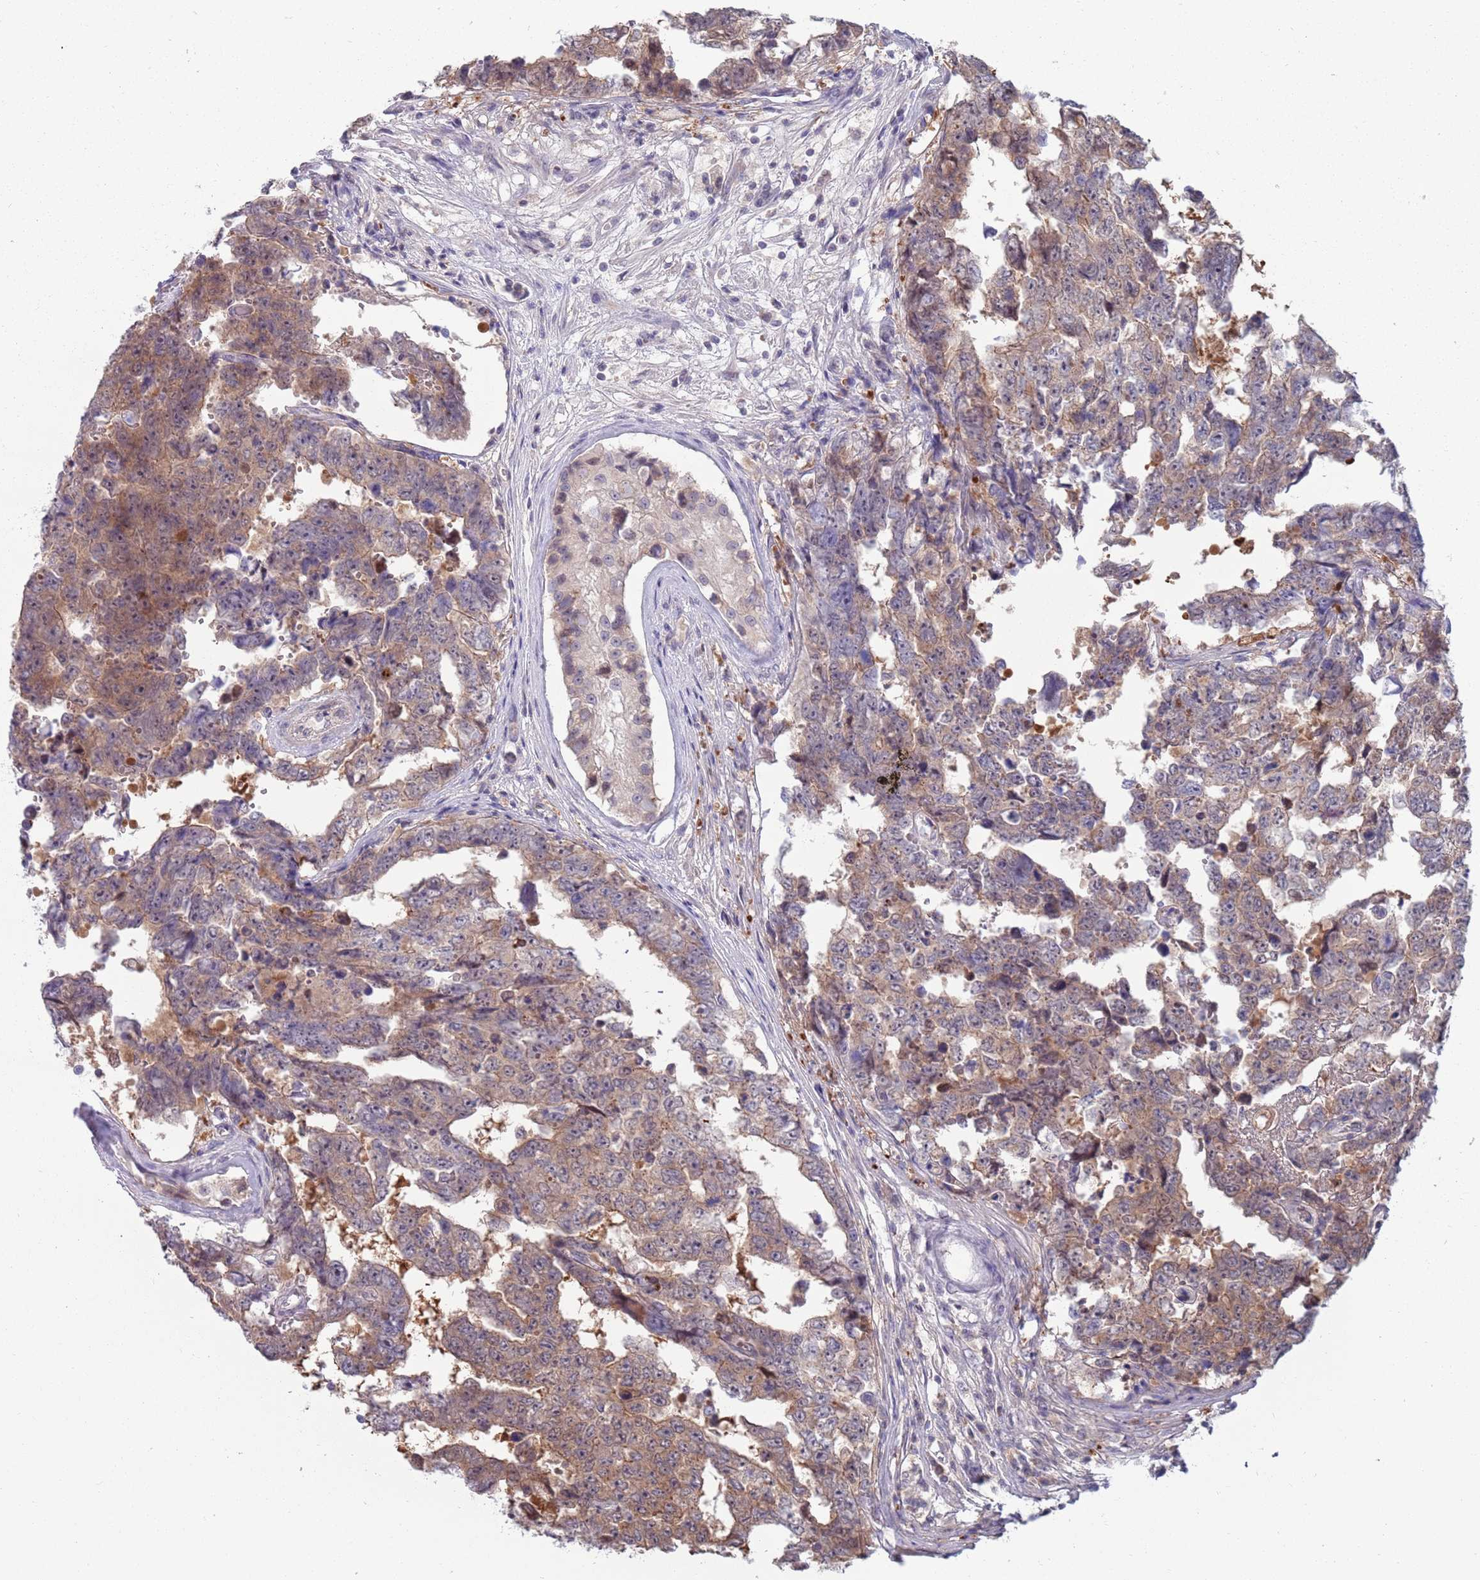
{"staining": {"intensity": "moderate", "quantity": ">75%", "location": "cytoplasmic/membranous"}, "tissue": "testis cancer", "cell_type": "Tumor cells", "image_type": "cancer", "snomed": [{"axis": "morphology", "description": "Normal tissue, NOS"}, {"axis": "morphology", "description": "Carcinoma, Embryonal, NOS"}, {"axis": "topography", "description": "Testis"}, {"axis": "topography", "description": "Epididymis"}], "caption": "Immunohistochemistry photomicrograph of neoplastic tissue: testis cancer (embryonal carcinoma) stained using IHC reveals medium levels of moderate protein expression localized specifically in the cytoplasmic/membranous of tumor cells, appearing as a cytoplasmic/membranous brown color.", "gene": "CLNS1A", "patient": {"sex": "male", "age": 25}}